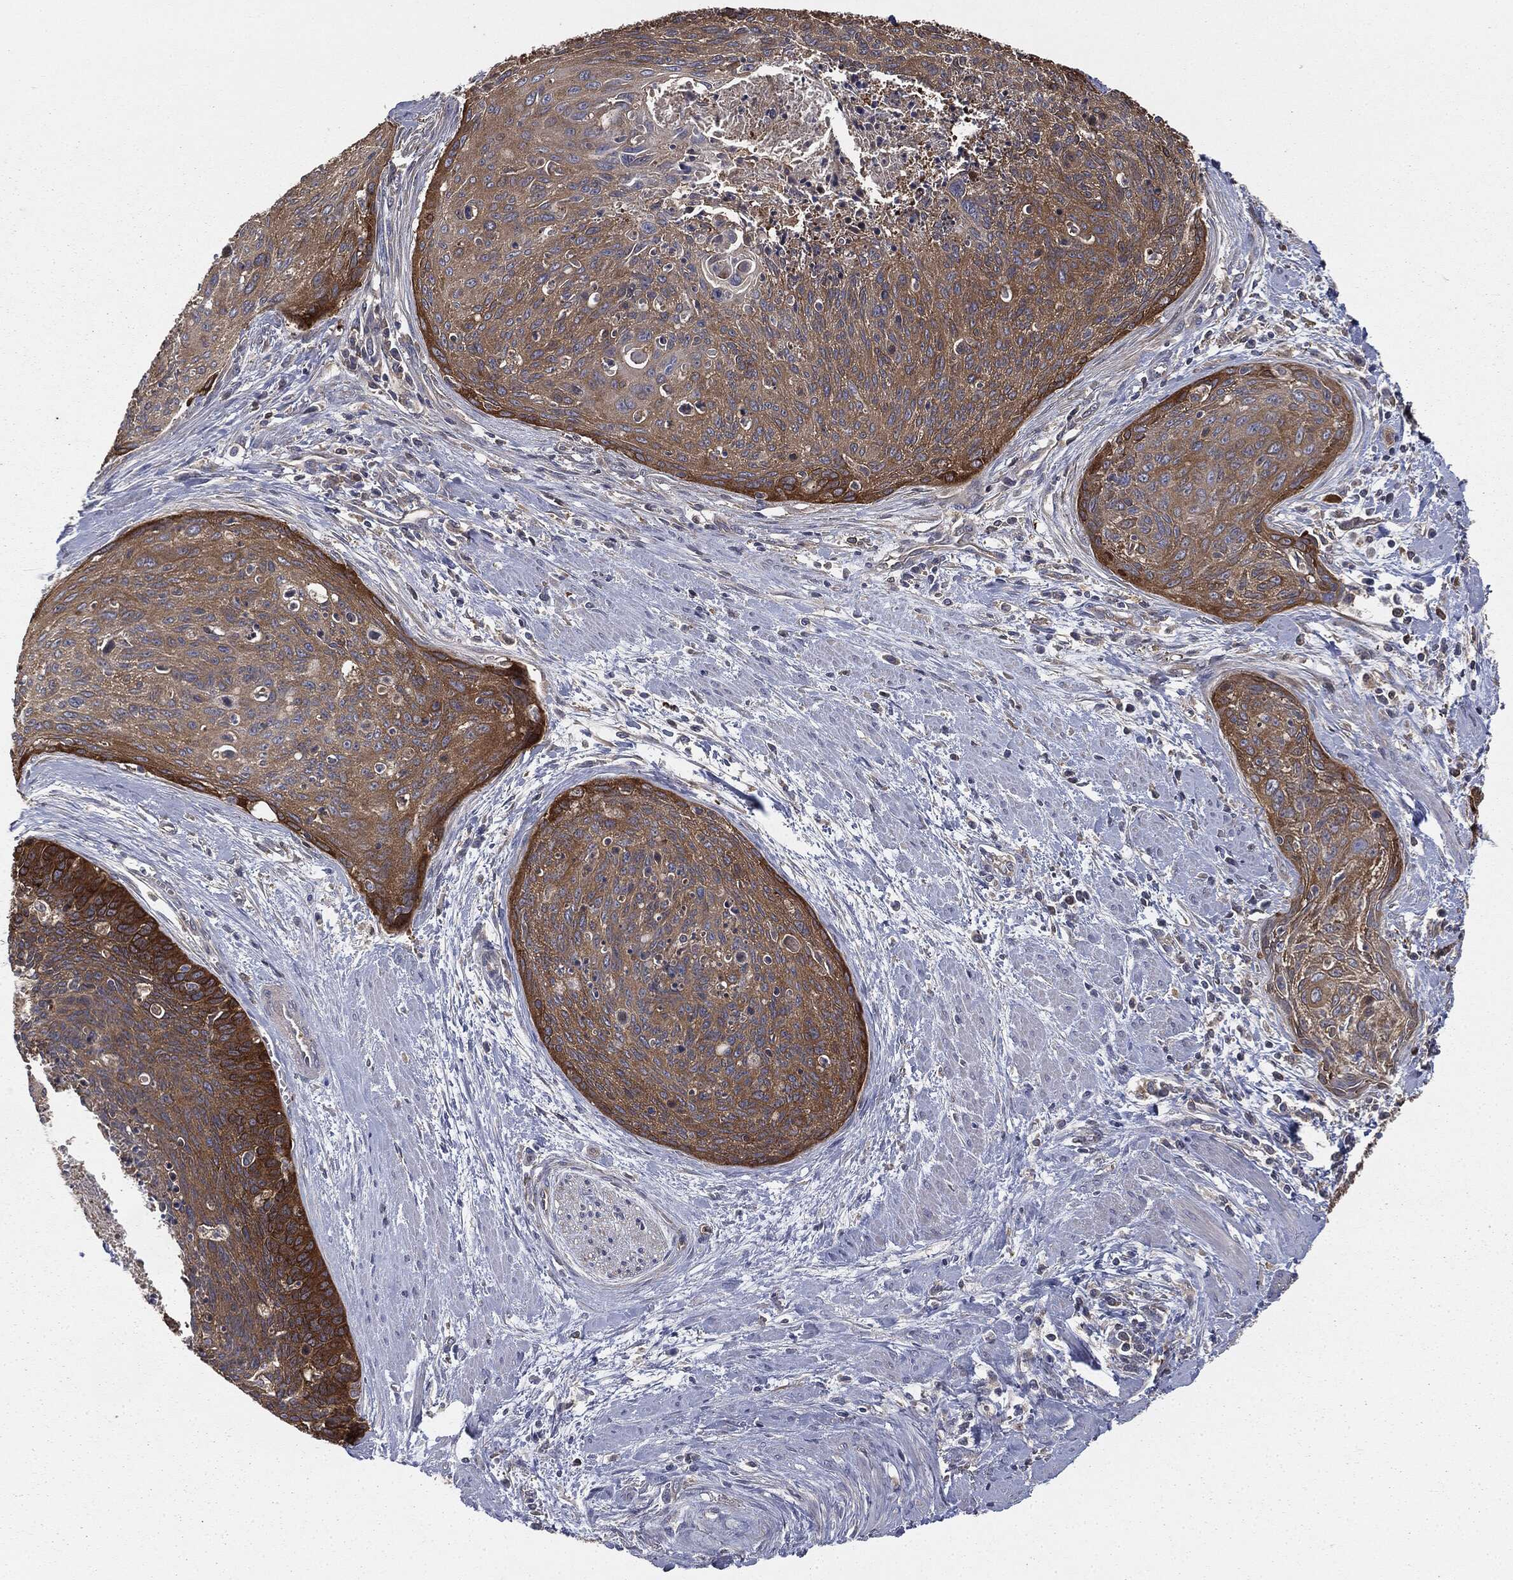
{"staining": {"intensity": "strong", "quantity": "<25%", "location": "cytoplasmic/membranous"}, "tissue": "cervical cancer", "cell_type": "Tumor cells", "image_type": "cancer", "snomed": [{"axis": "morphology", "description": "Squamous cell carcinoma, NOS"}, {"axis": "topography", "description": "Cervix"}], "caption": "A brown stain shows strong cytoplasmic/membranous staining of a protein in squamous cell carcinoma (cervical) tumor cells.", "gene": "GNB5", "patient": {"sex": "female", "age": 55}}